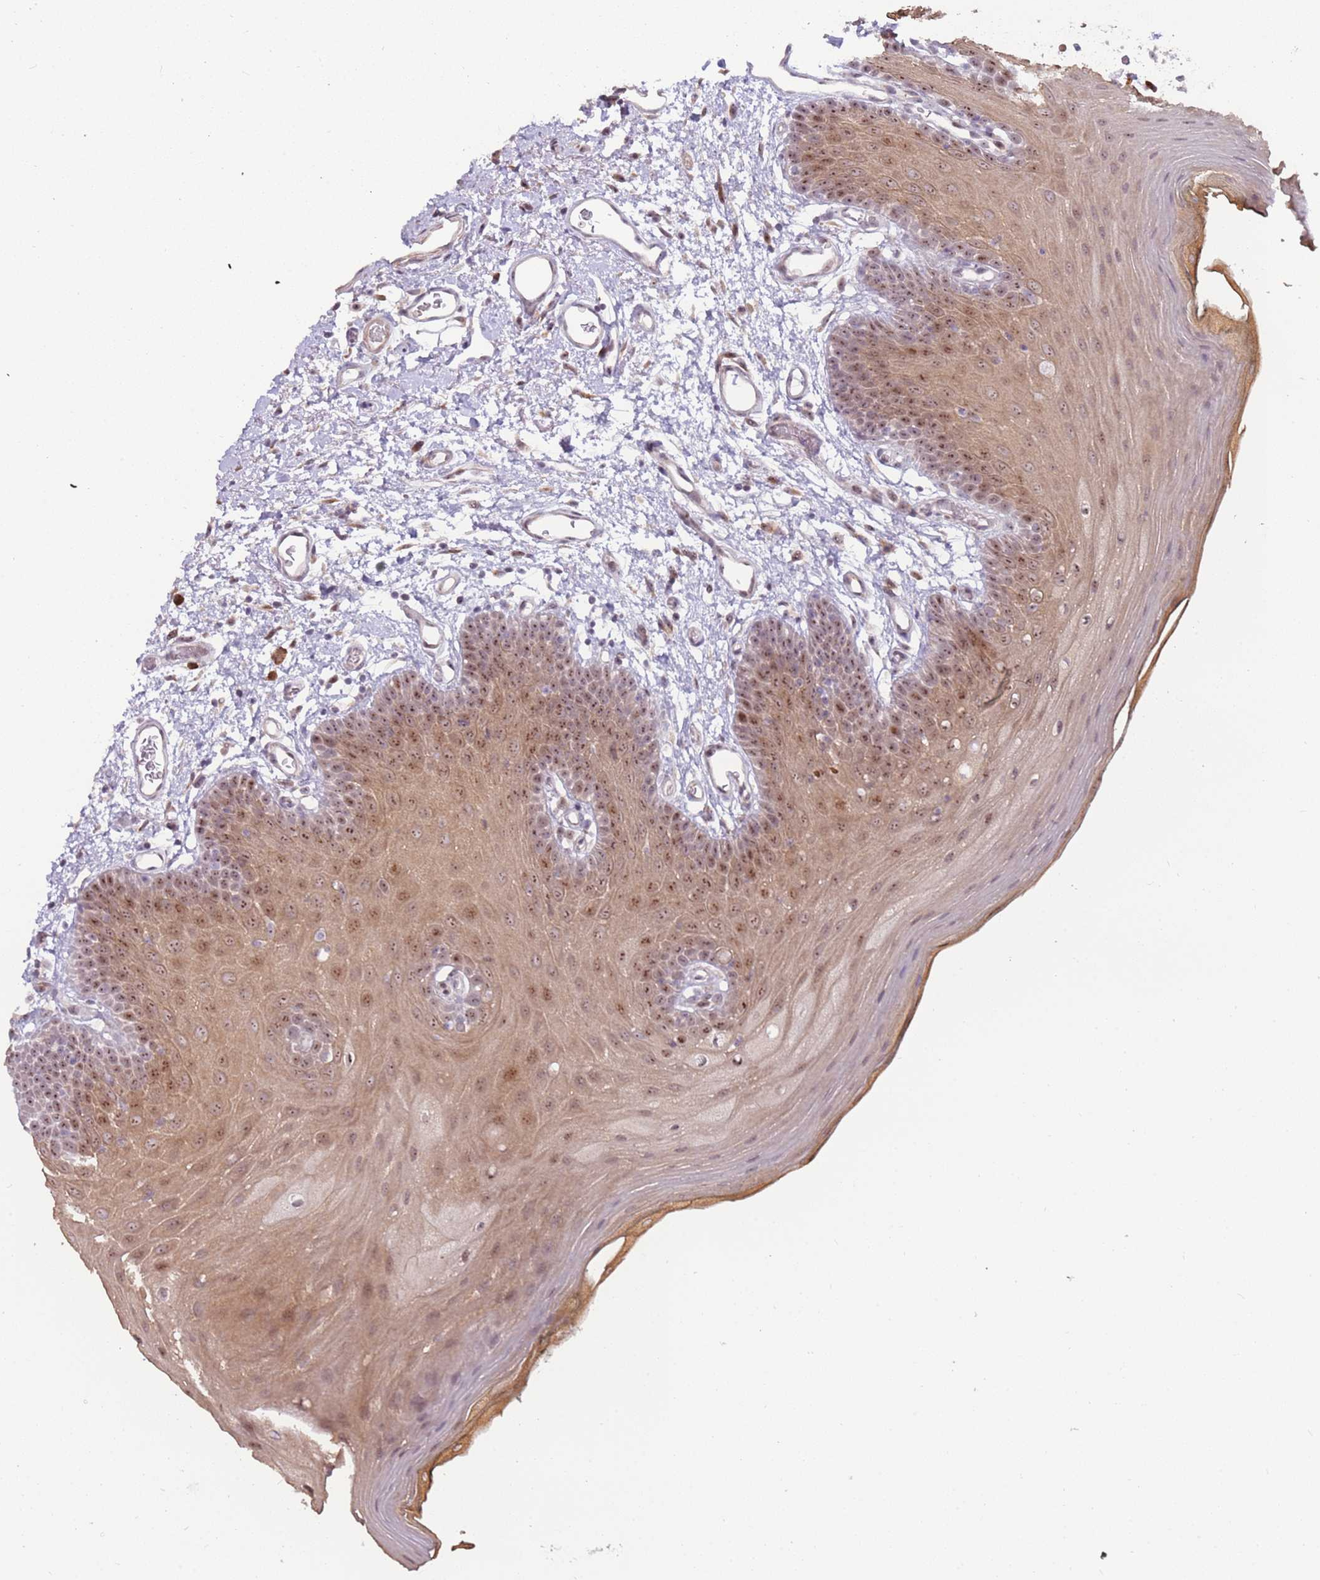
{"staining": {"intensity": "moderate", "quantity": ">75%", "location": "cytoplasmic/membranous,nuclear"}, "tissue": "oral mucosa", "cell_type": "Squamous epithelial cells", "image_type": "normal", "snomed": [{"axis": "morphology", "description": "Normal tissue, NOS"}, {"axis": "topography", "description": "Oral tissue"}, {"axis": "topography", "description": "Tounge, NOS"}], "caption": "Moderate cytoplasmic/membranous,nuclear positivity is appreciated in approximately >75% of squamous epithelial cells in unremarkable oral mucosa. (Stains: DAB (3,3'-diaminobenzidine) in brown, nuclei in blue, Microscopy: brightfield microscopy at high magnification).", "gene": "UCMA", "patient": {"sex": "female", "age": 81}}